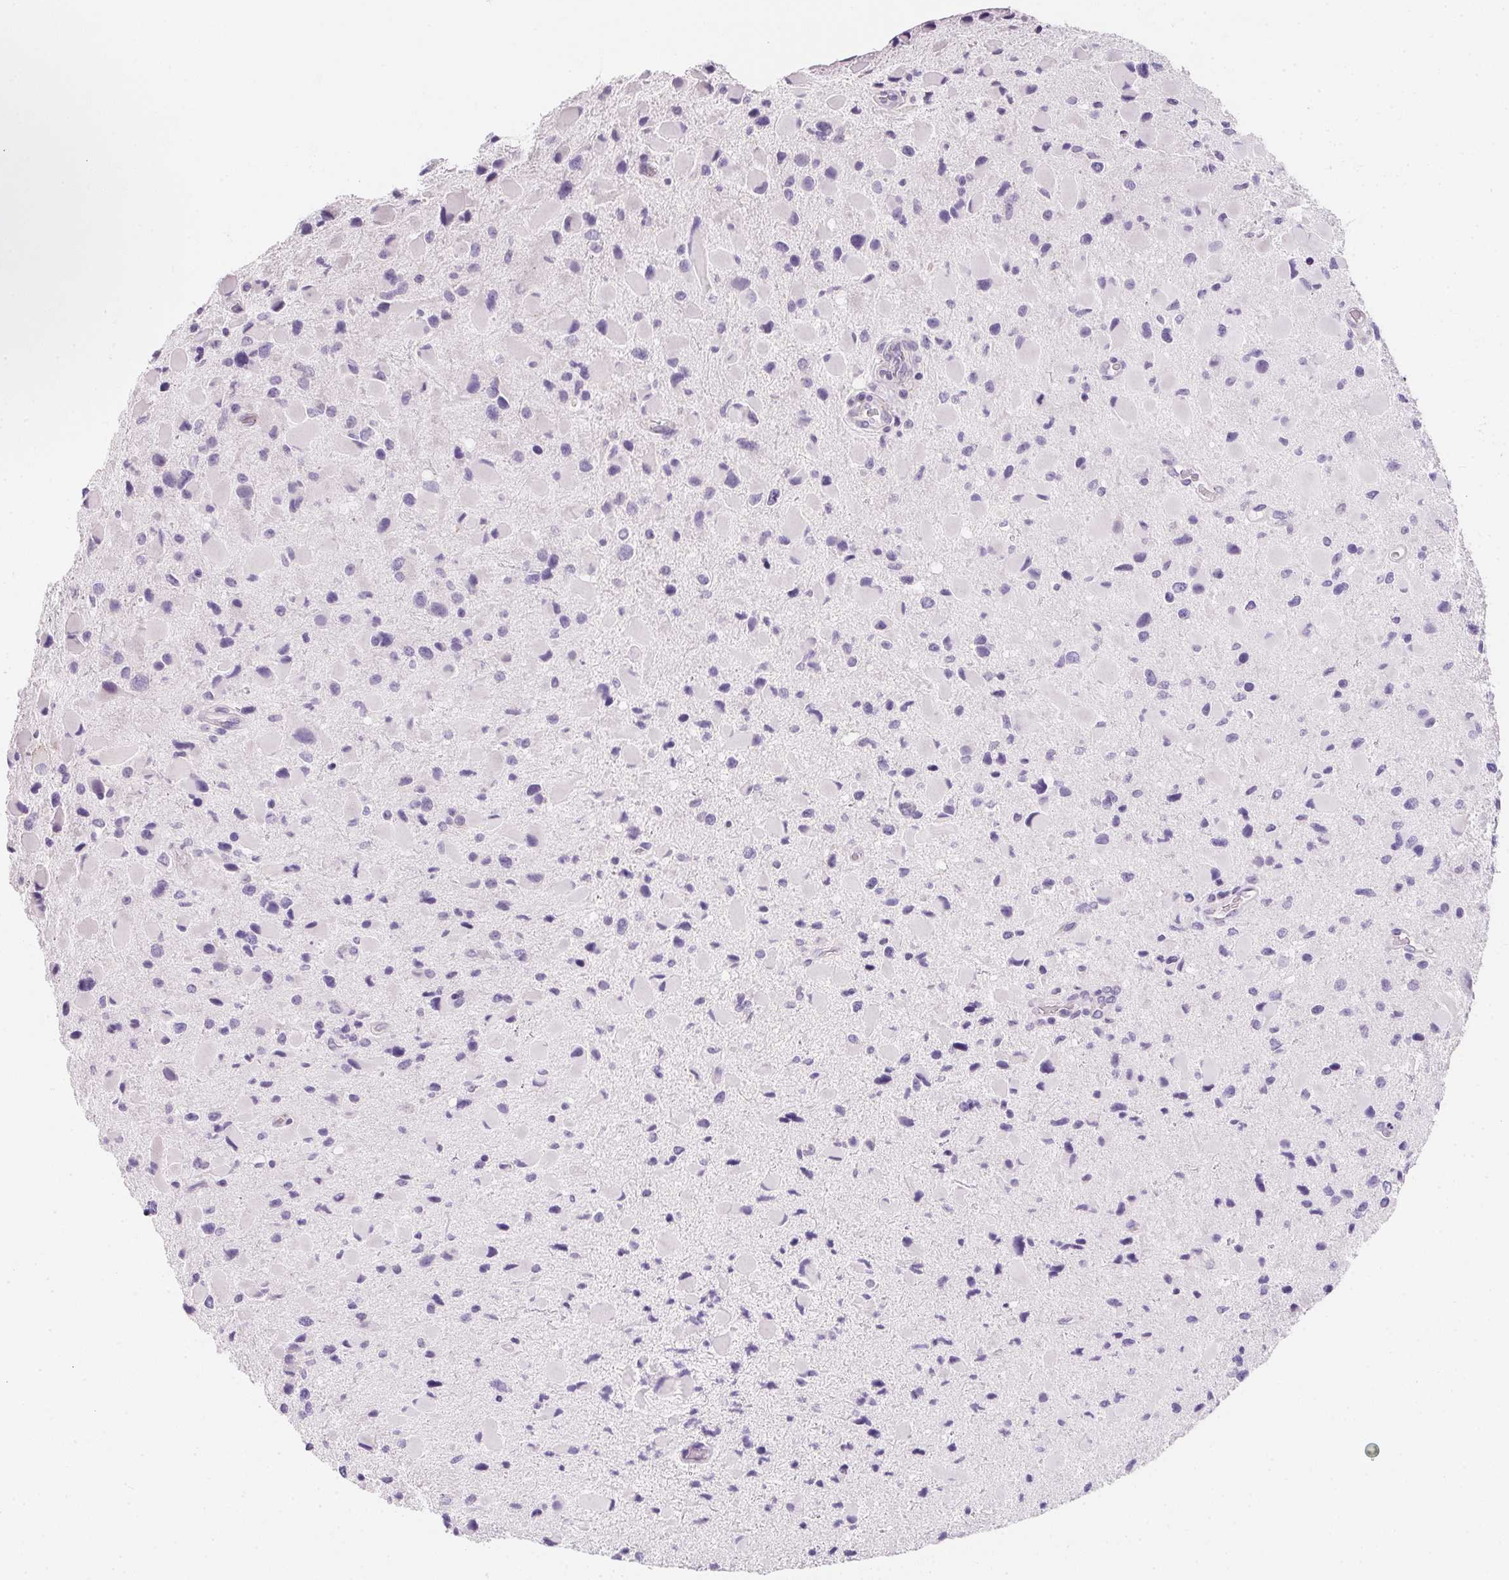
{"staining": {"intensity": "negative", "quantity": "none", "location": "none"}, "tissue": "glioma", "cell_type": "Tumor cells", "image_type": "cancer", "snomed": [{"axis": "morphology", "description": "Glioma, malignant, Low grade"}, {"axis": "topography", "description": "Brain"}], "caption": "This is an IHC micrograph of human glioma. There is no positivity in tumor cells.", "gene": "AQP5", "patient": {"sex": "female", "age": 32}}